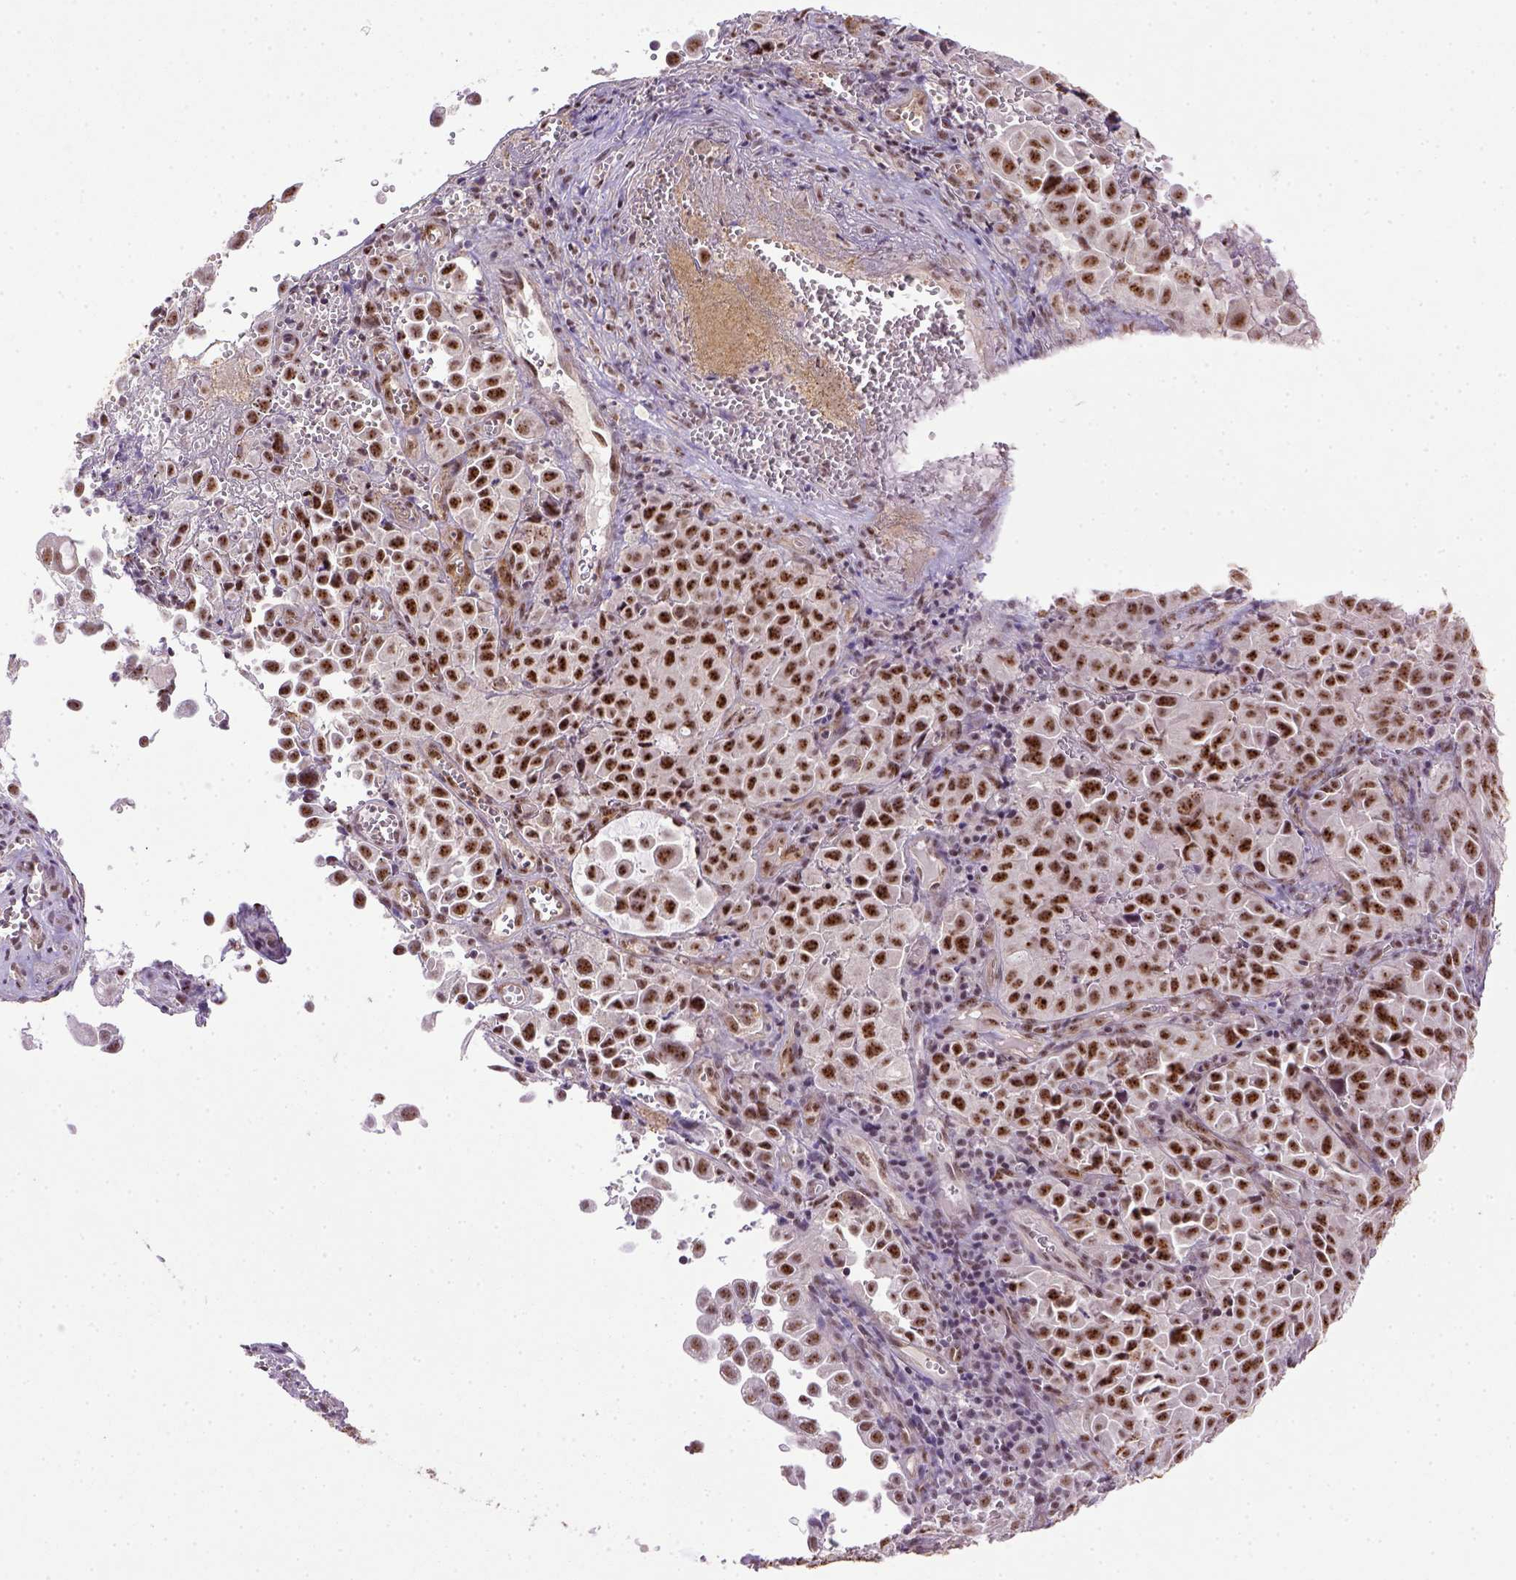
{"staining": {"intensity": "strong", "quantity": ">75%", "location": "nuclear"}, "tissue": "cervical cancer", "cell_type": "Tumor cells", "image_type": "cancer", "snomed": [{"axis": "morphology", "description": "Squamous cell carcinoma, NOS"}, {"axis": "topography", "description": "Cervix"}], "caption": "Approximately >75% of tumor cells in human cervical cancer reveal strong nuclear protein positivity as visualized by brown immunohistochemical staining.", "gene": "PPIG", "patient": {"sex": "female", "age": 55}}